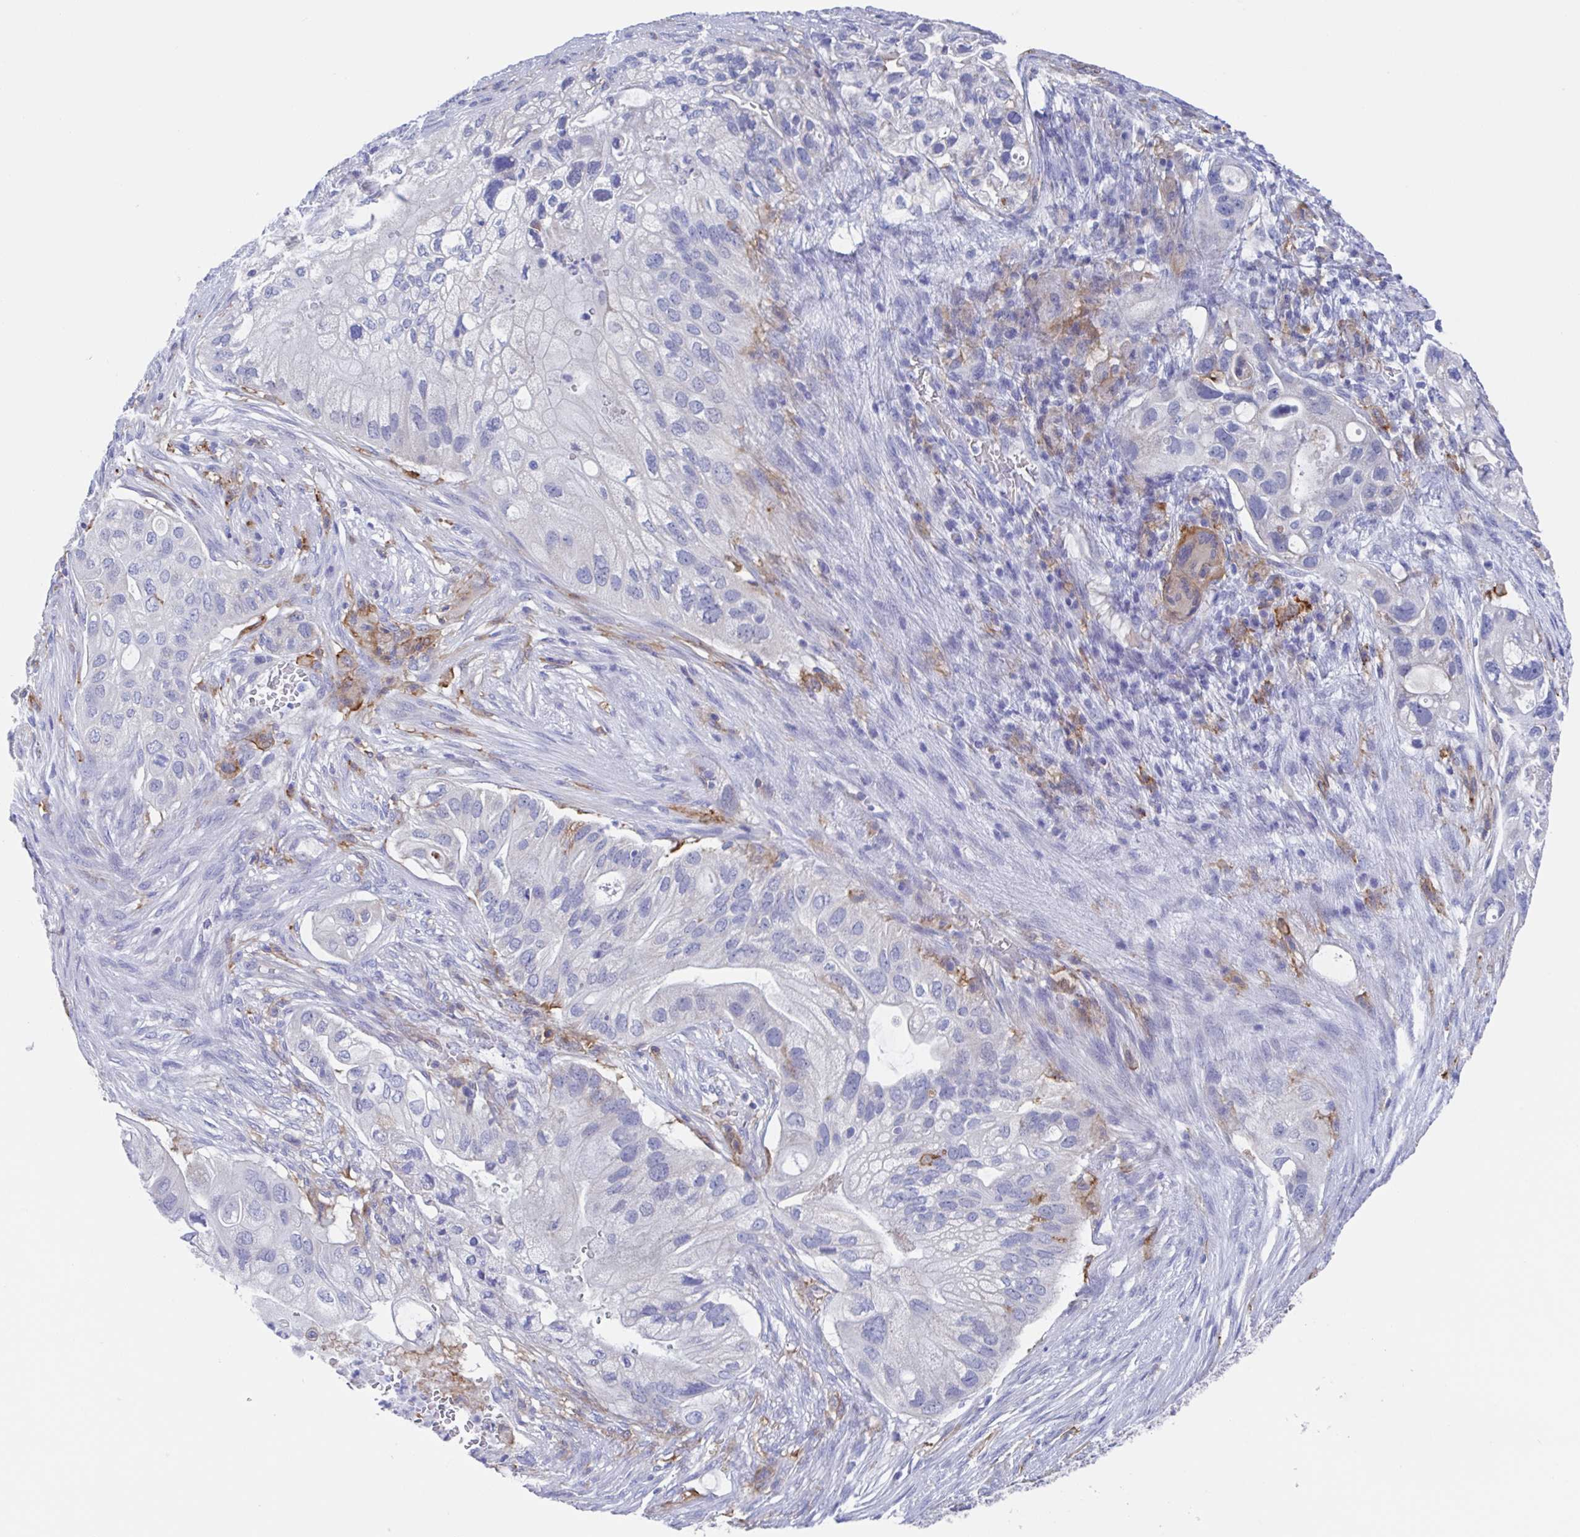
{"staining": {"intensity": "negative", "quantity": "none", "location": "none"}, "tissue": "pancreatic cancer", "cell_type": "Tumor cells", "image_type": "cancer", "snomed": [{"axis": "morphology", "description": "Adenocarcinoma, NOS"}, {"axis": "topography", "description": "Pancreas"}], "caption": "This is an immunohistochemistry histopathology image of pancreatic adenocarcinoma. There is no expression in tumor cells.", "gene": "FCGR3A", "patient": {"sex": "female", "age": 72}}